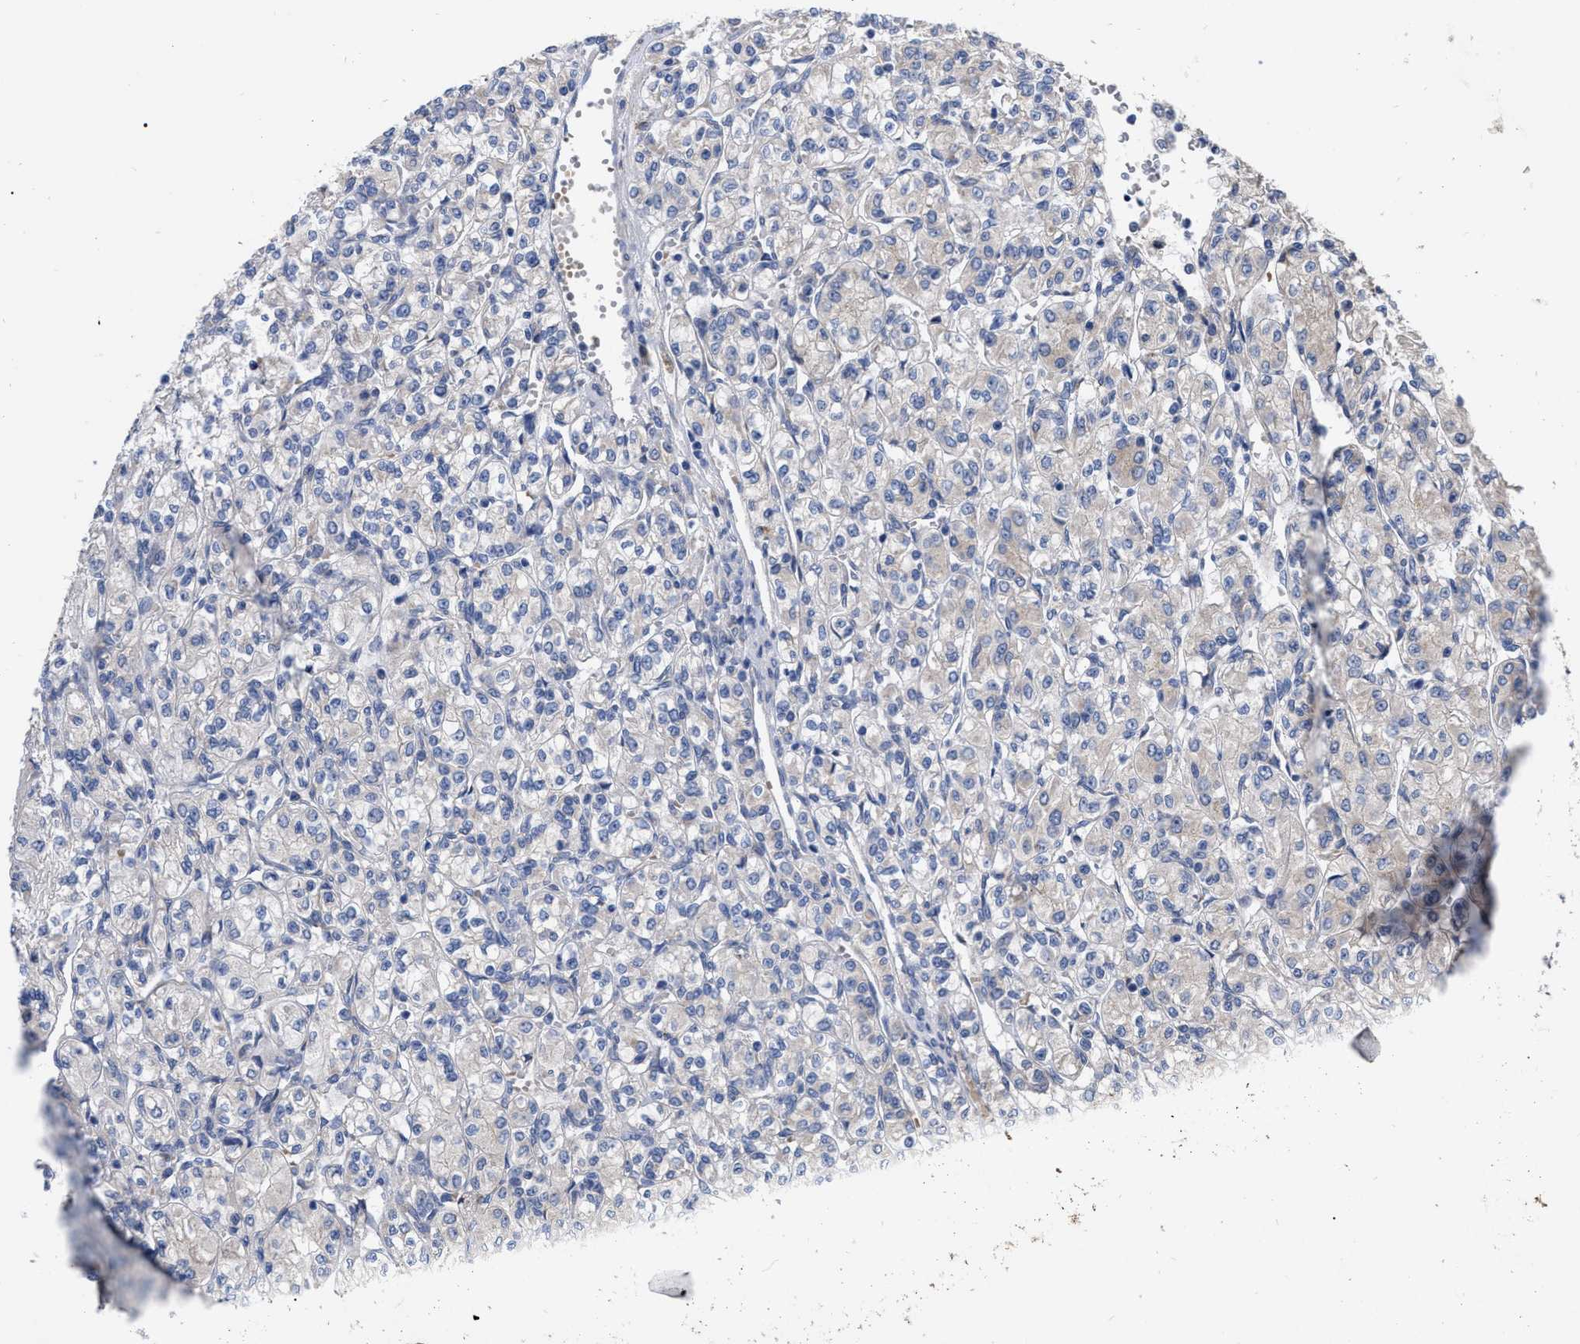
{"staining": {"intensity": "negative", "quantity": "none", "location": "none"}, "tissue": "renal cancer", "cell_type": "Tumor cells", "image_type": "cancer", "snomed": [{"axis": "morphology", "description": "Adenocarcinoma, NOS"}, {"axis": "topography", "description": "Kidney"}], "caption": "An IHC histopathology image of renal adenocarcinoma is shown. There is no staining in tumor cells of renal adenocarcinoma.", "gene": "MLST8", "patient": {"sex": "male", "age": 77}}